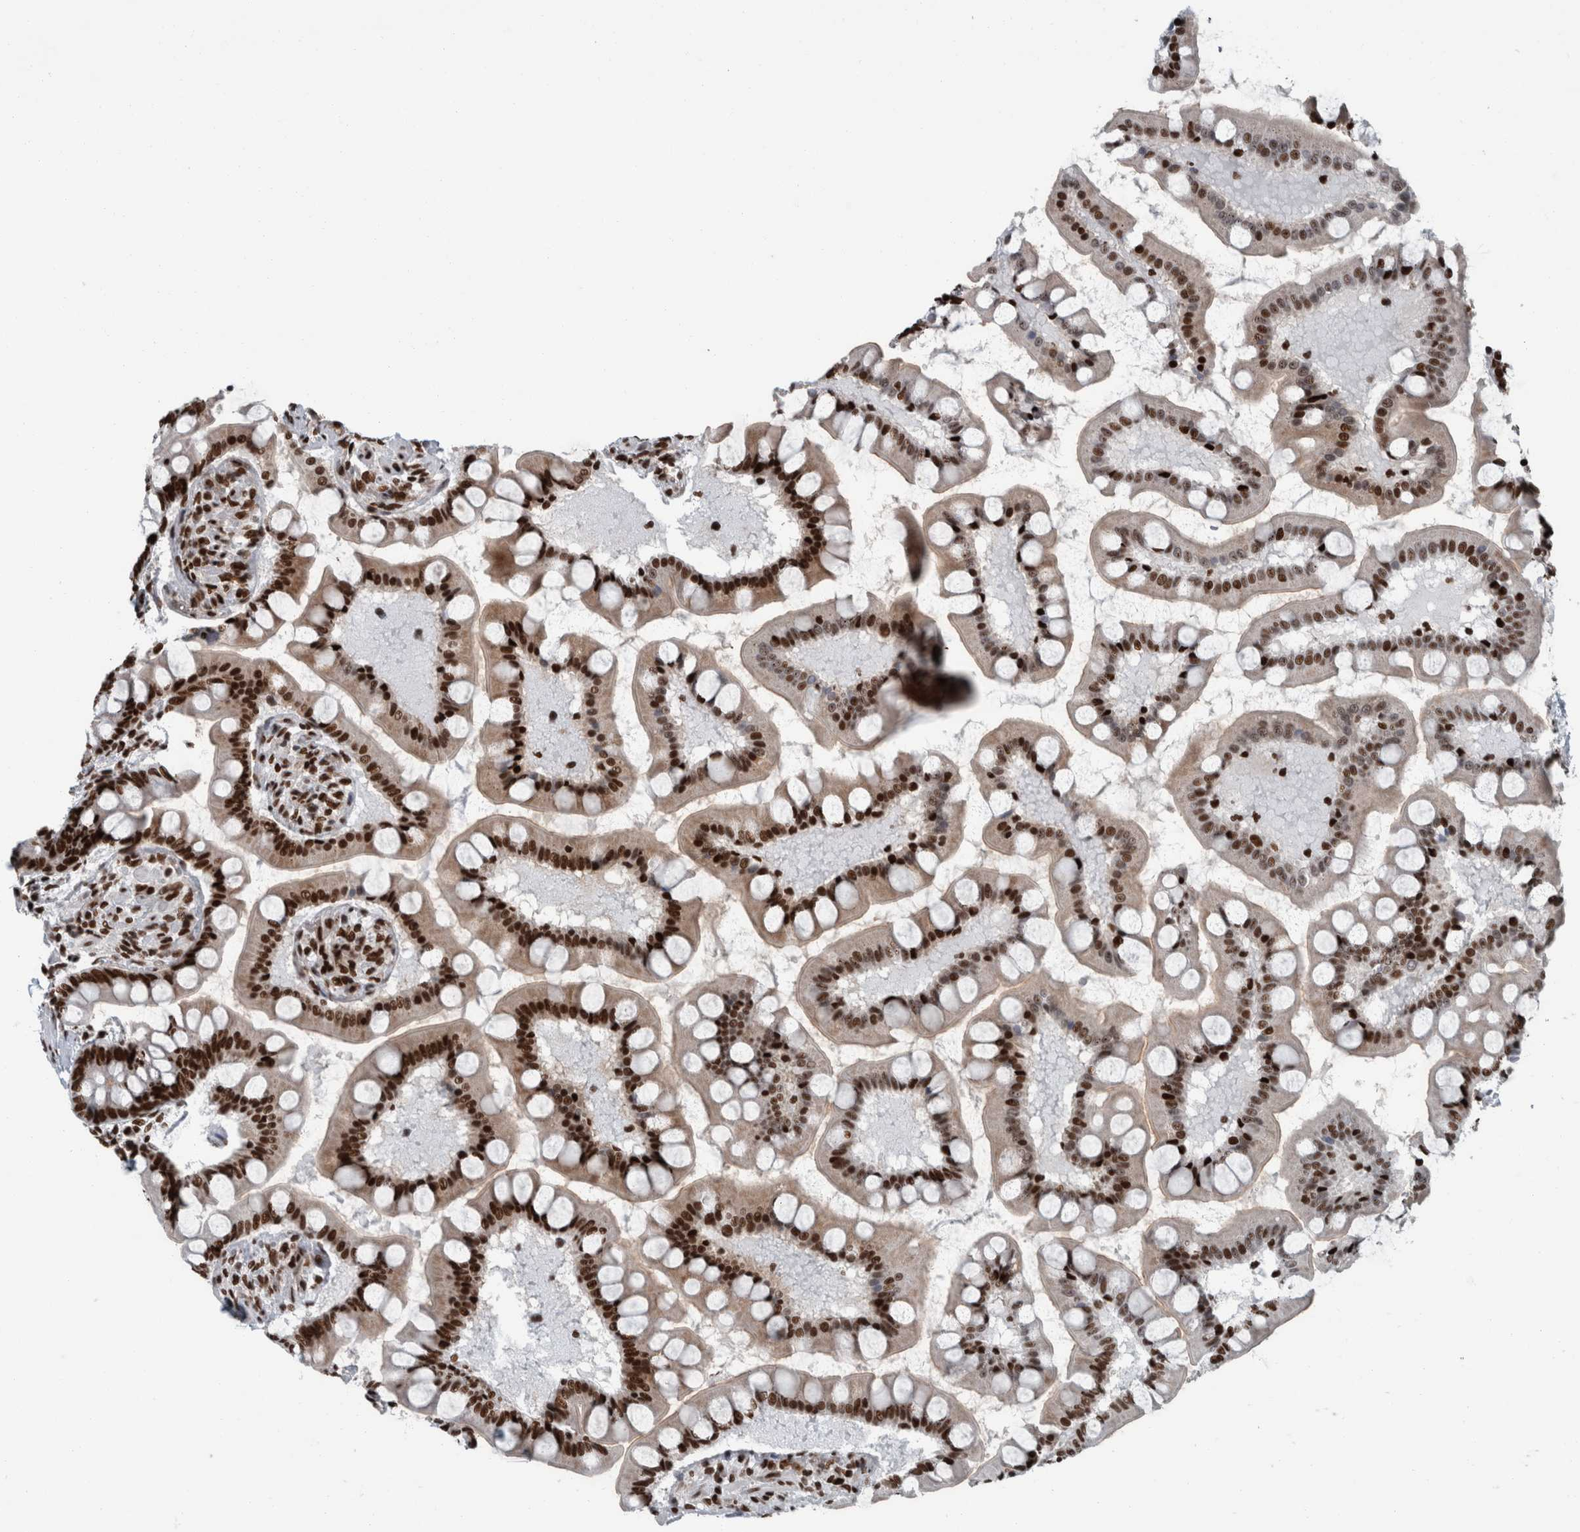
{"staining": {"intensity": "strong", "quantity": ">75%", "location": "nuclear"}, "tissue": "small intestine", "cell_type": "Glandular cells", "image_type": "normal", "snomed": [{"axis": "morphology", "description": "Normal tissue, NOS"}, {"axis": "topography", "description": "Small intestine"}], "caption": "This is an image of immunohistochemistry staining of benign small intestine, which shows strong positivity in the nuclear of glandular cells.", "gene": "DNMT3A", "patient": {"sex": "male", "age": 41}}